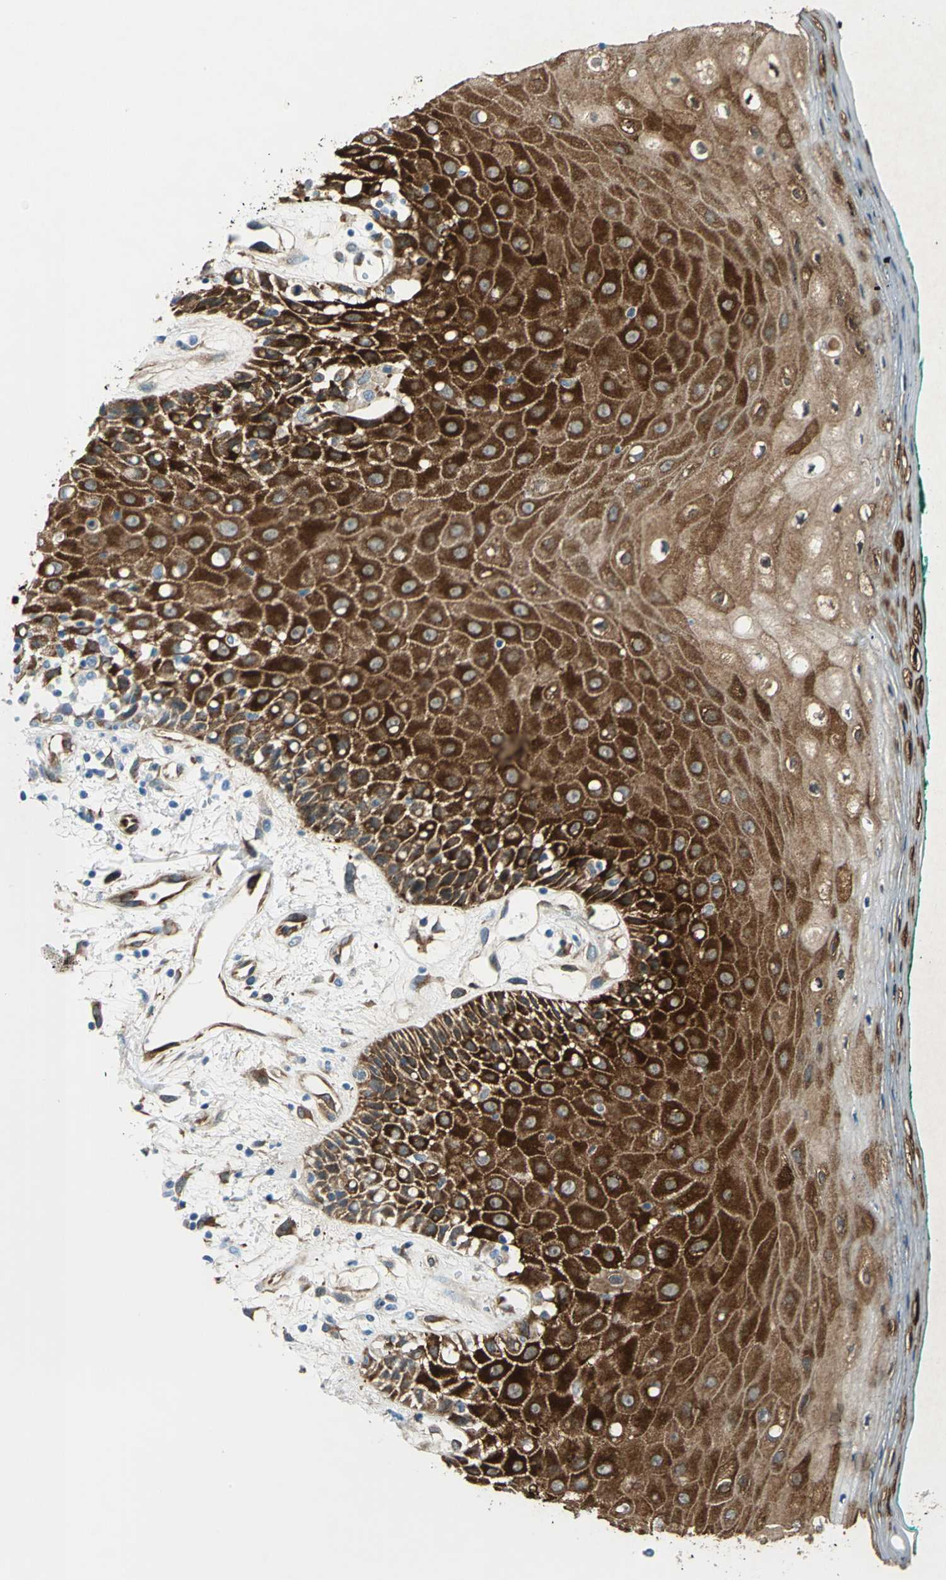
{"staining": {"intensity": "strong", "quantity": ">75%", "location": "cytoplasmic/membranous"}, "tissue": "oral mucosa", "cell_type": "Squamous epithelial cells", "image_type": "normal", "snomed": [{"axis": "morphology", "description": "Normal tissue, NOS"}, {"axis": "morphology", "description": "Squamous cell carcinoma, NOS"}, {"axis": "topography", "description": "Skeletal muscle"}, {"axis": "topography", "description": "Oral tissue"}, {"axis": "topography", "description": "Head-Neck"}], "caption": "DAB immunohistochemical staining of benign oral mucosa displays strong cytoplasmic/membranous protein expression in approximately >75% of squamous epithelial cells. Nuclei are stained in blue.", "gene": "HSPB1", "patient": {"sex": "female", "age": 84}}